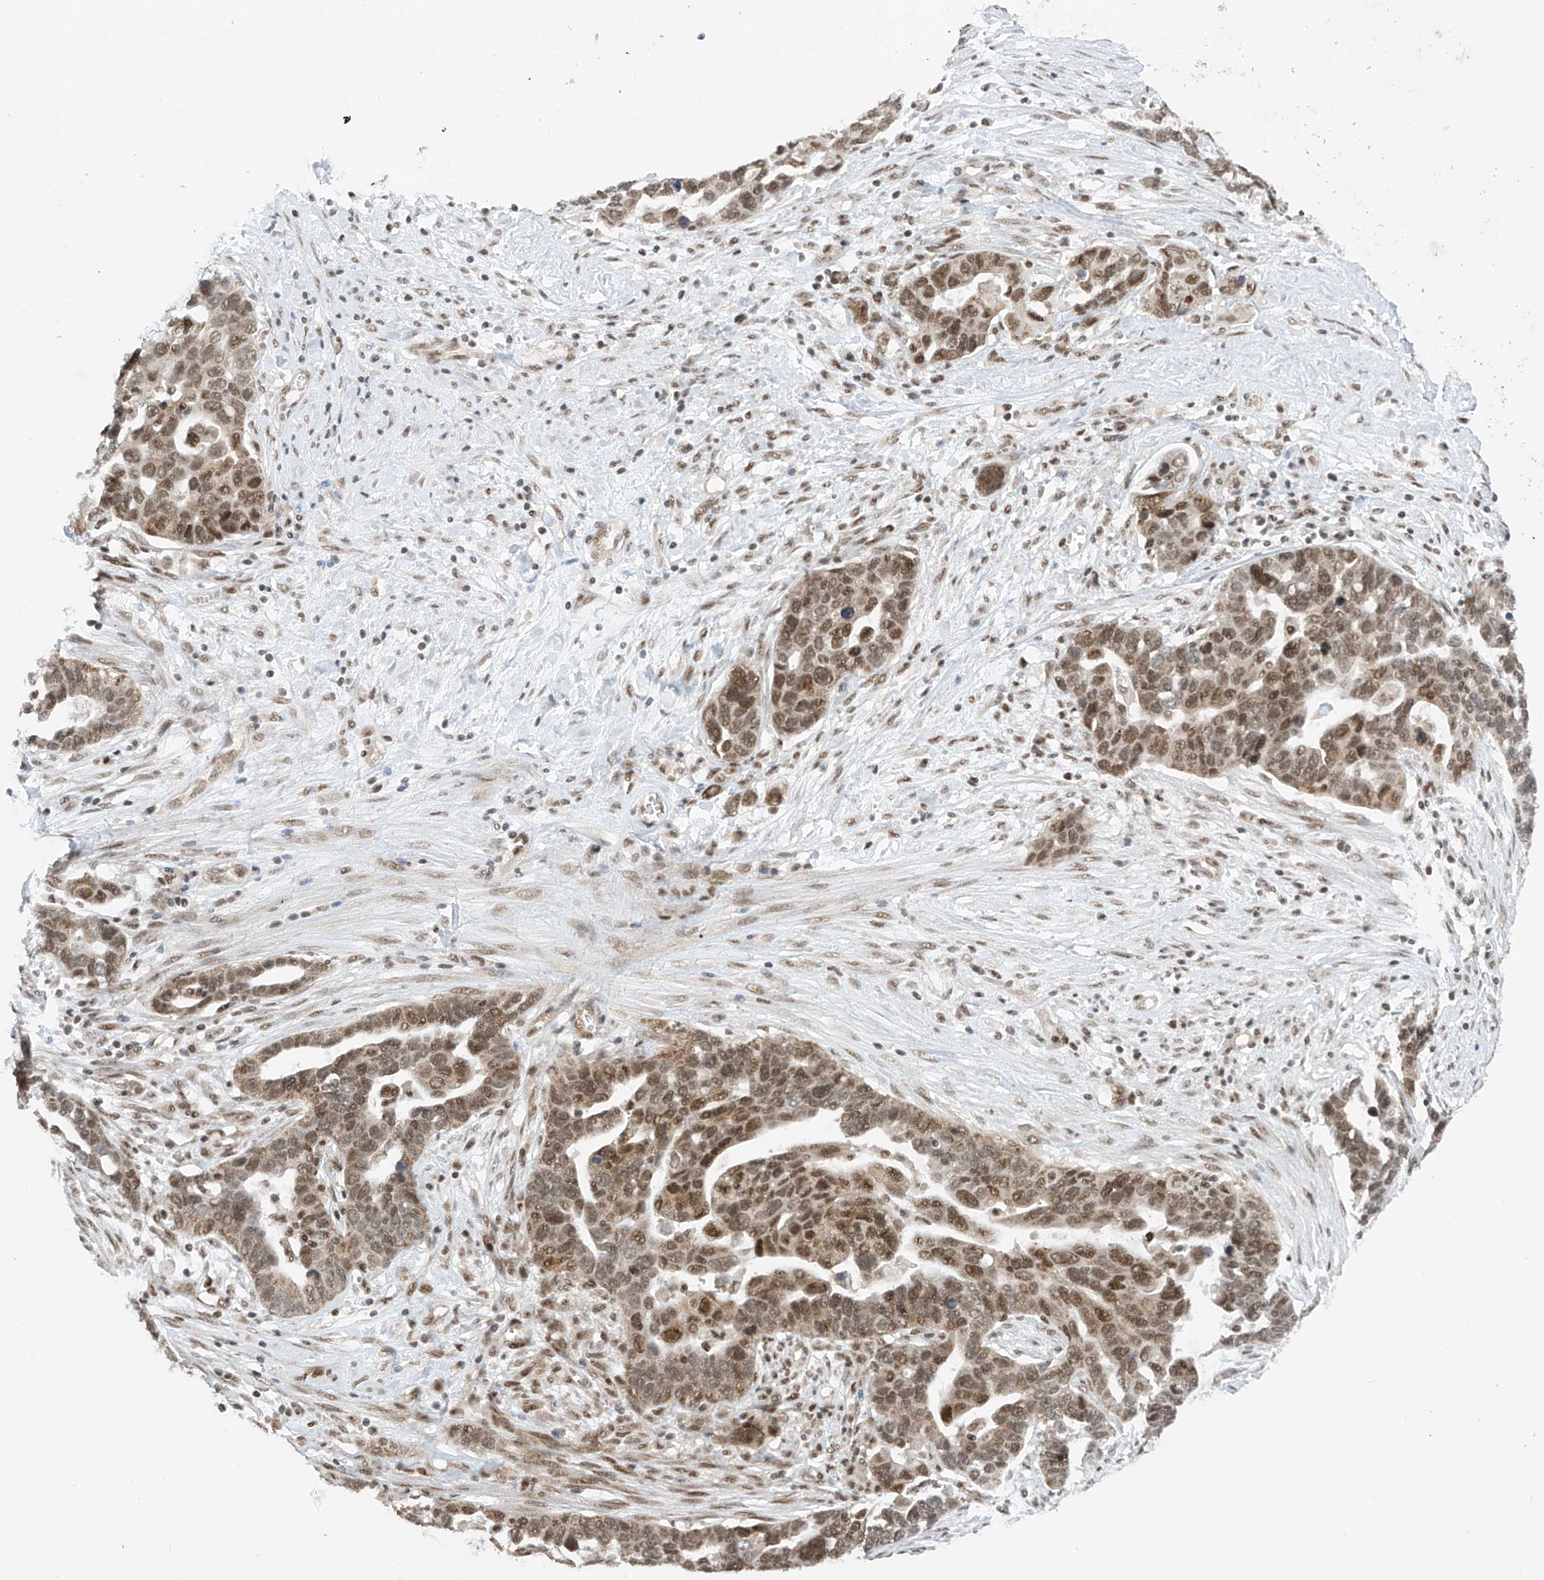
{"staining": {"intensity": "moderate", "quantity": ">75%", "location": "cytoplasmic/membranous"}, "tissue": "ovarian cancer", "cell_type": "Tumor cells", "image_type": "cancer", "snomed": [{"axis": "morphology", "description": "Cystadenocarcinoma, serous, NOS"}, {"axis": "topography", "description": "Ovary"}], "caption": "This photomicrograph shows immunohistochemistry (IHC) staining of ovarian cancer (serous cystadenocarcinoma), with medium moderate cytoplasmic/membranous expression in approximately >75% of tumor cells.", "gene": "AURKAIP1", "patient": {"sex": "female", "age": 54}}